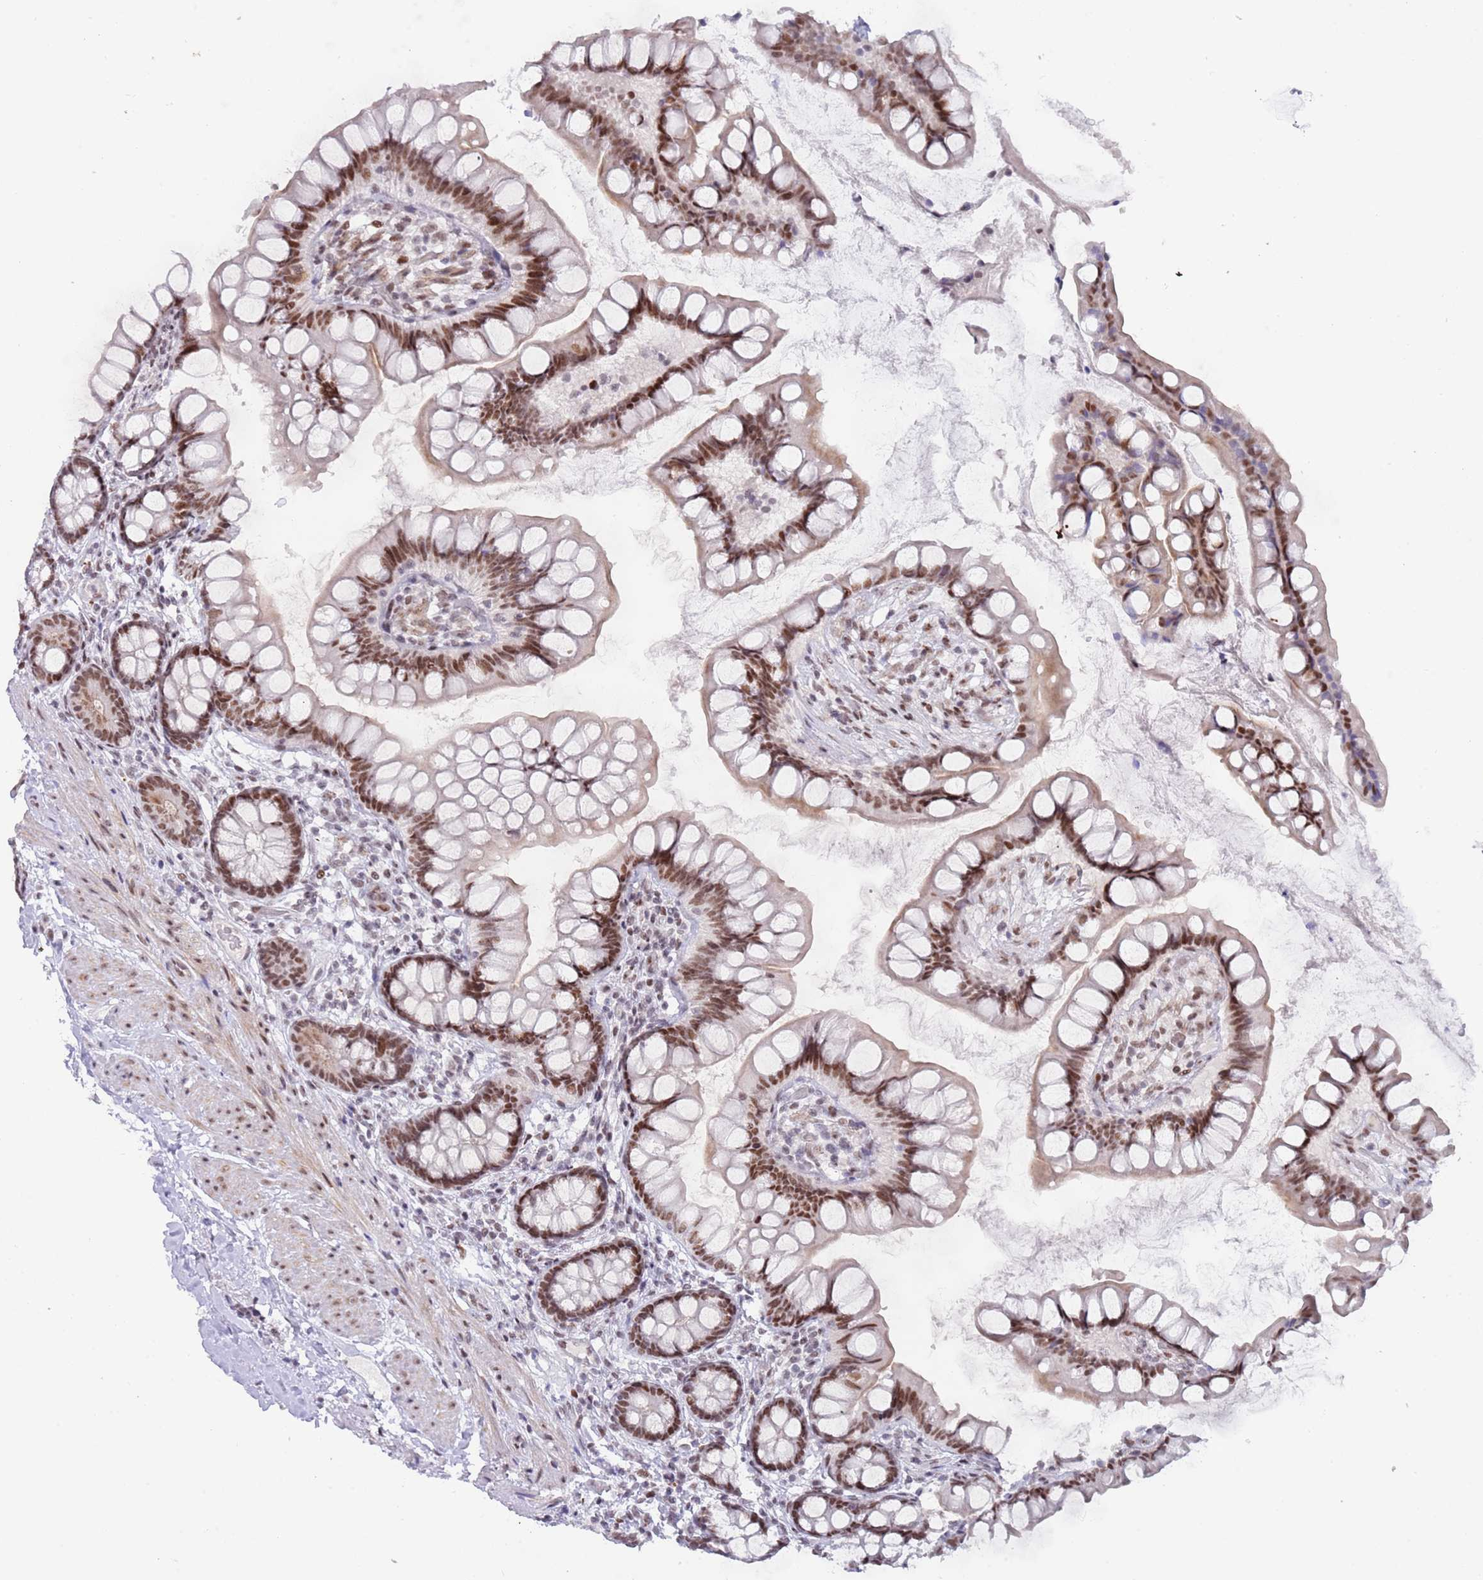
{"staining": {"intensity": "moderate", "quantity": ">75%", "location": "nuclear"}, "tissue": "small intestine", "cell_type": "Glandular cells", "image_type": "normal", "snomed": [{"axis": "morphology", "description": "Normal tissue, NOS"}, {"axis": "topography", "description": "Small intestine"}], "caption": "A medium amount of moderate nuclear expression is present in approximately >75% of glandular cells in normal small intestine. (brown staining indicates protein expression, while blue staining denotes nuclei).", "gene": "ZNF382", "patient": {"sex": "male", "age": 70}}